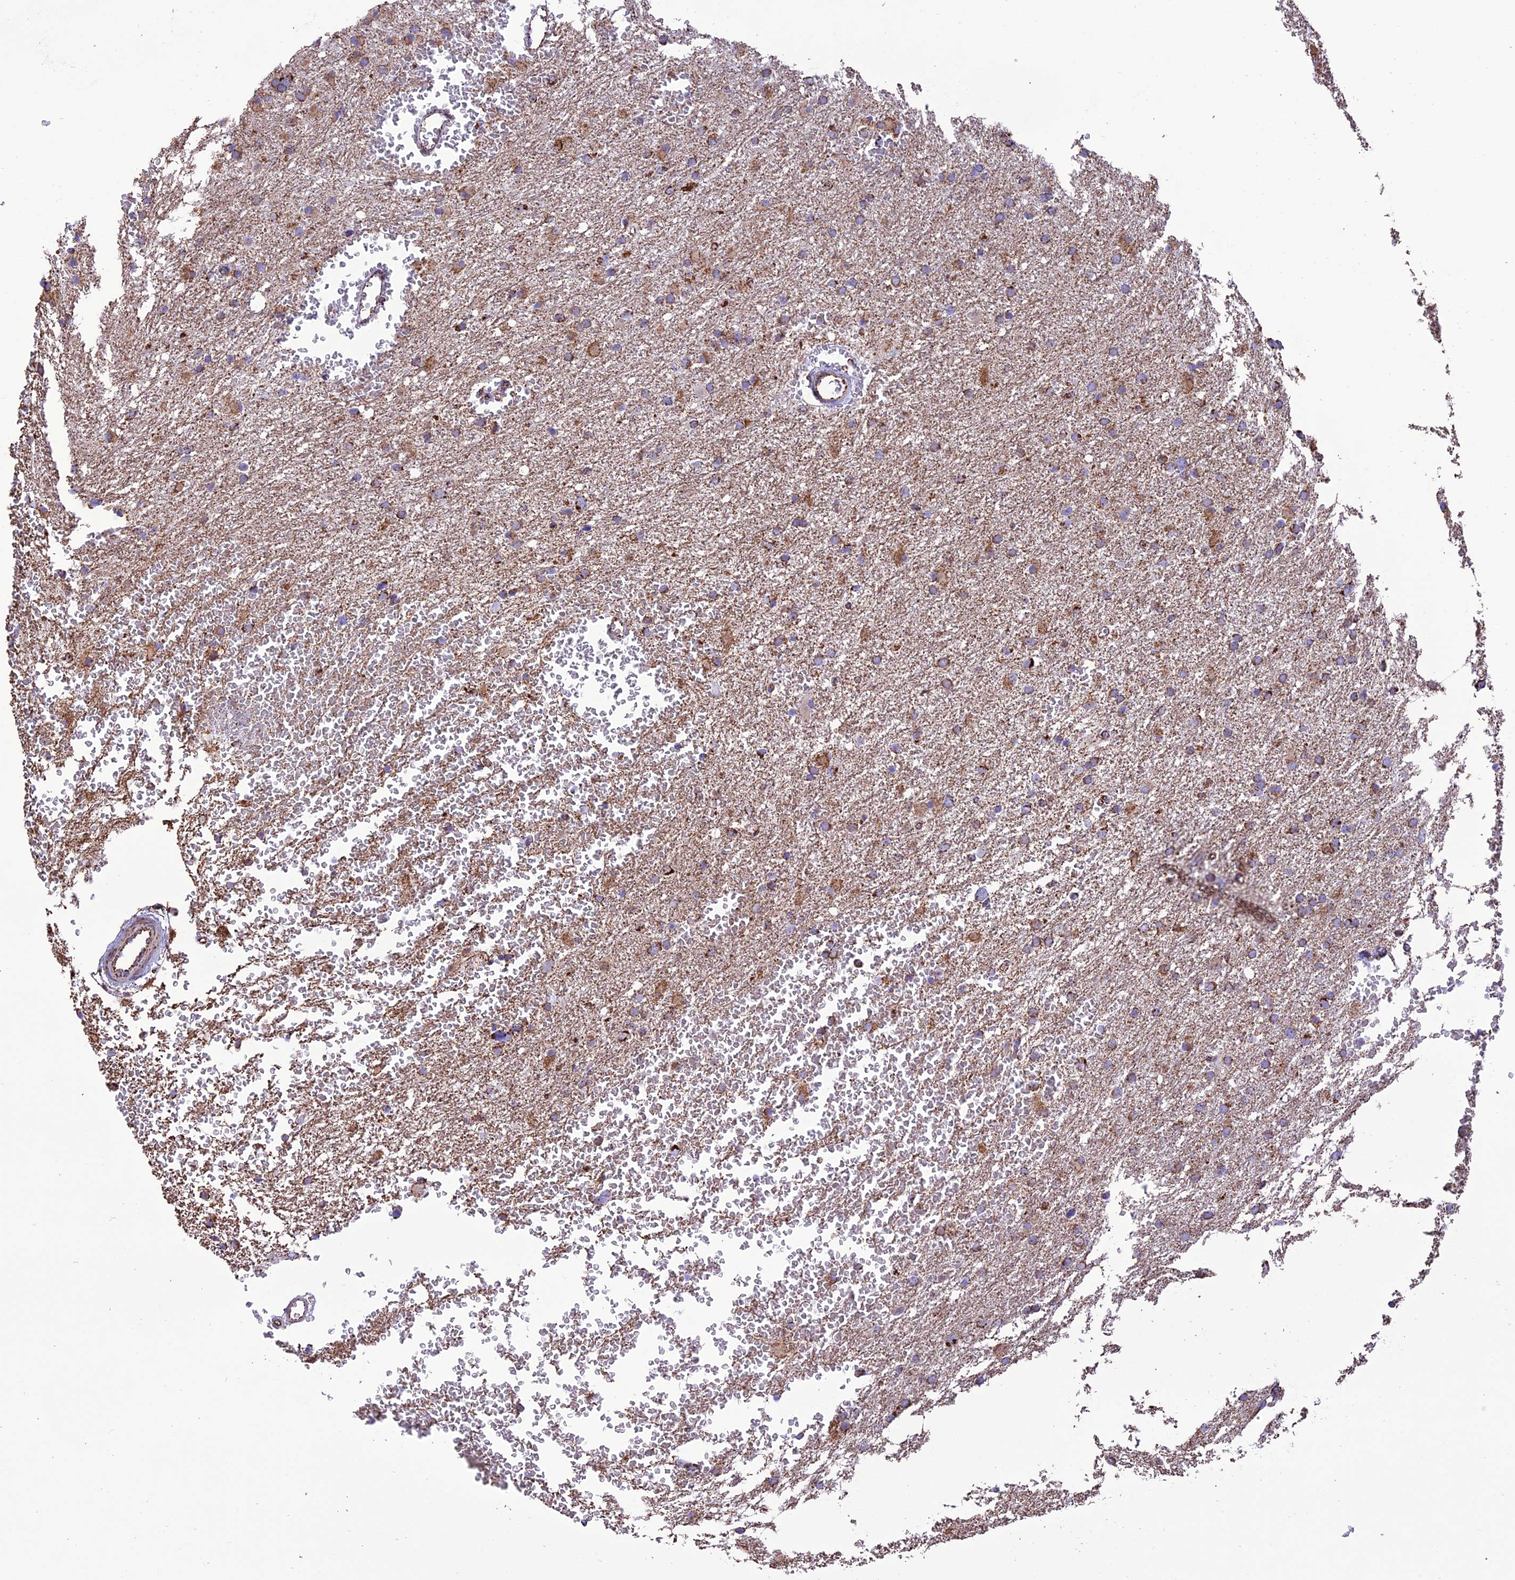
{"staining": {"intensity": "moderate", "quantity": ">75%", "location": "cytoplasmic/membranous"}, "tissue": "glioma", "cell_type": "Tumor cells", "image_type": "cancer", "snomed": [{"axis": "morphology", "description": "Glioma, malignant, High grade"}, {"axis": "topography", "description": "Cerebral cortex"}], "caption": "Brown immunohistochemical staining in glioma shows moderate cytoplasmic/membranous expression in approximately >75% of tumor cells.", "gene": "NDUFAF1", "patient": {"sex": "female", "age": 36}}